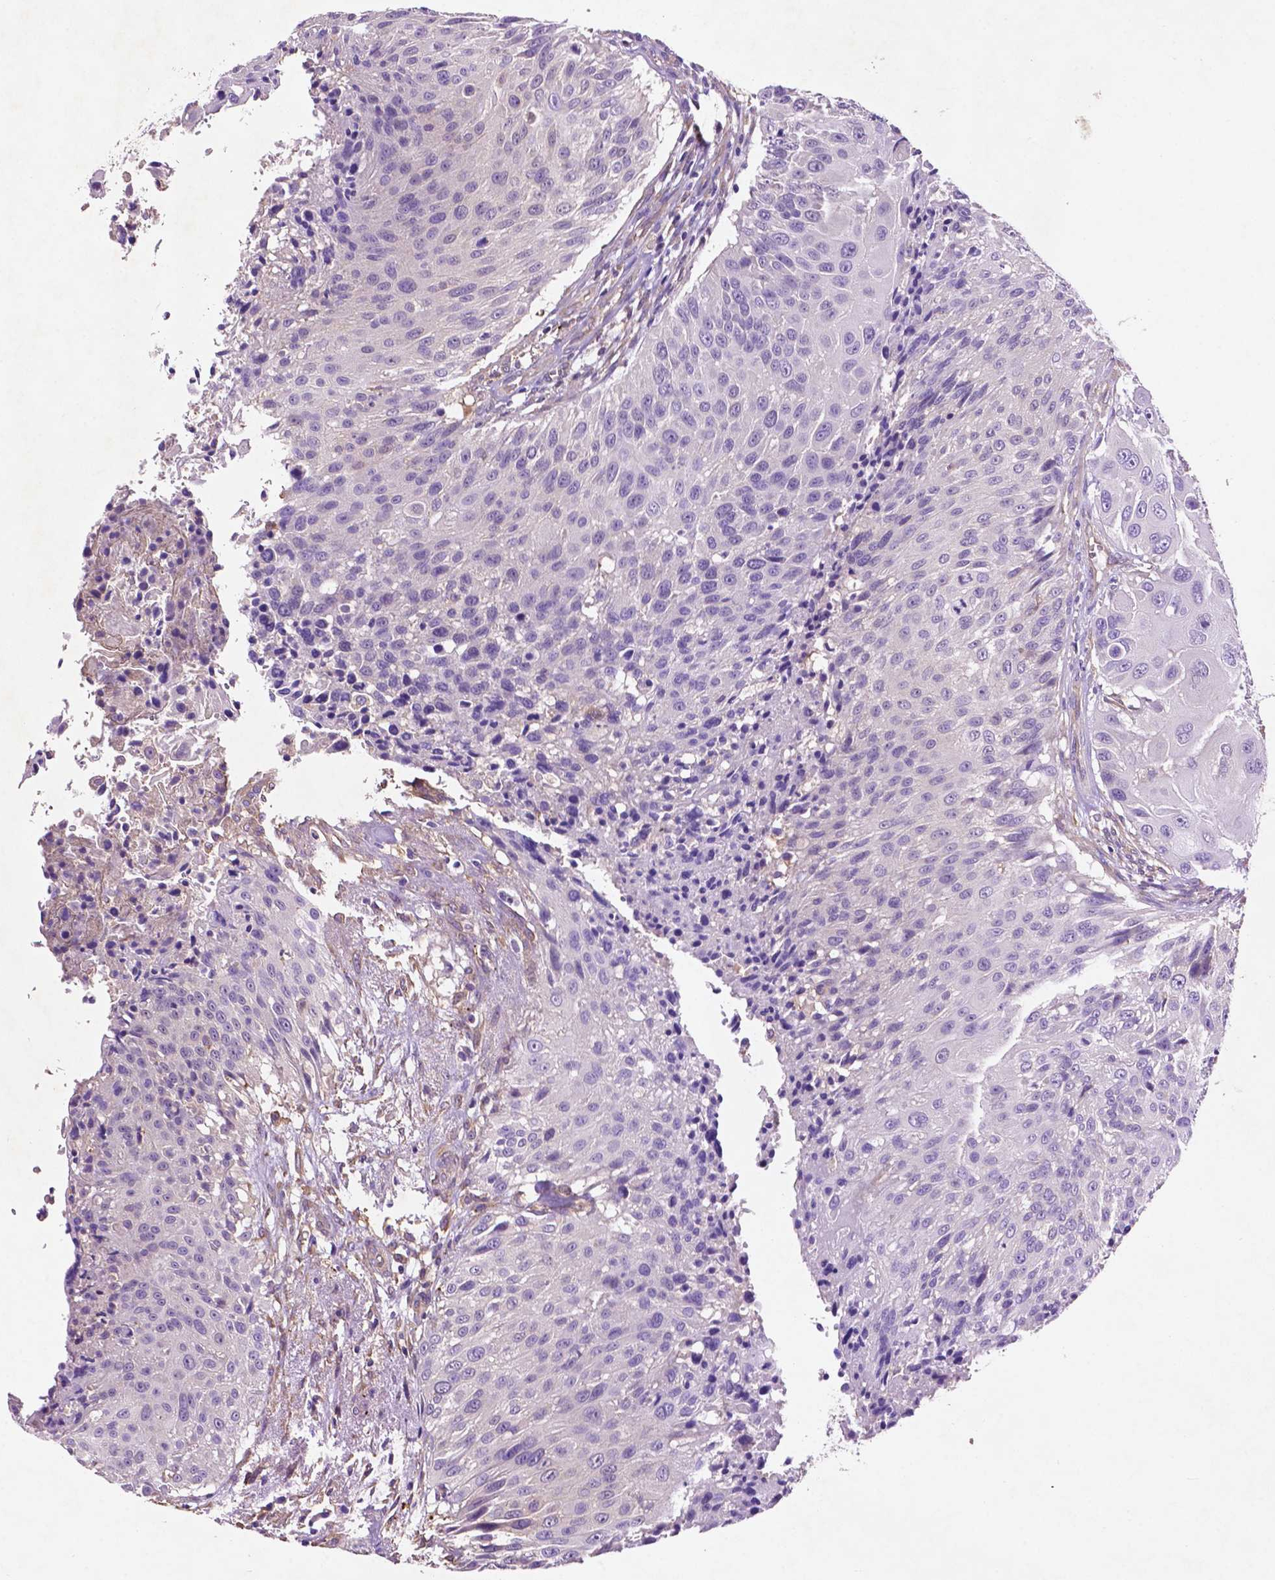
{"staining": {"intensity": "negative", "quantity": "none", "location": "none"}, "tissue": "urothelial cancer", "cell_type": "Tumor cells", "image_type": "cancer", "snomed": [{"axis": "morphology", "description": "Urothelial carcinoma, NOS"}, {"axis": "topography", "description": "Urinary bladder"}], "caption": "The histopathology image reveals no staining of tumor cells in transitional cell carcinoma.", "gene": "GDPD5", "patient": {"sex": "male", "age": 55}}